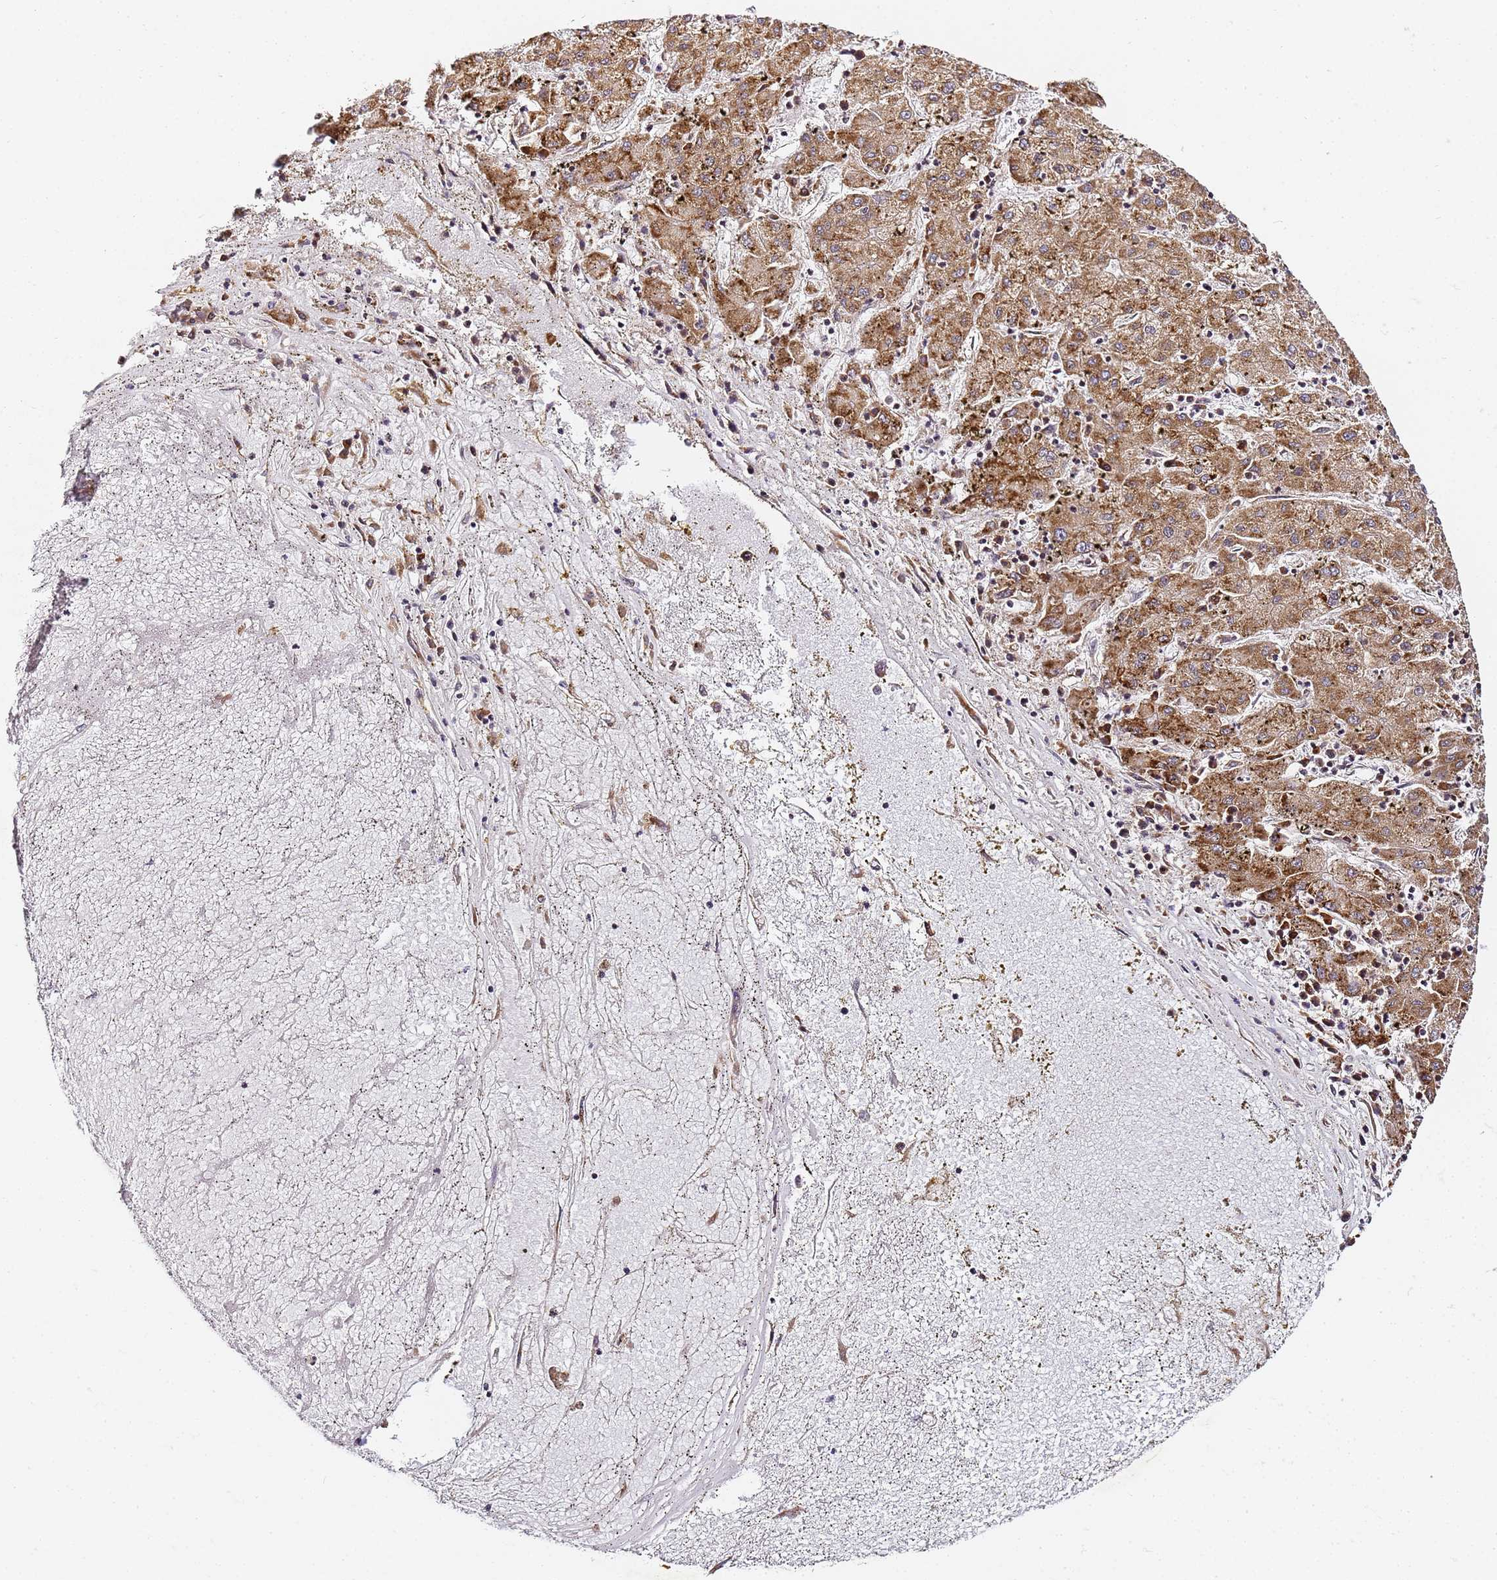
{"staining": {"intensity": "strong", "quantity": ">75%", "location": "cytoplasmic/membranous"}, "tissue": "liver cancer", "cell_type": "Tumor cells", "image_type": "cancer", "snomed": [{"axis": "morphology", "description": "Carcinoma, Hepatocellular, NOS"}, {"axis": "topography", "description": "Liver"}], "caption": "A brown stain shows strong cytoplasmic/membranous positivity of a protein in hepatocellular carcinoma (liver) tumor cells. Using DAB (3,3'-diaminobenzidine) (brown) and hematoxylin (blue) stains, captured at high magnification using brightfield microscopy.", "gene": "RPL13A", "patient": {"sex": "male", "age": 72}}